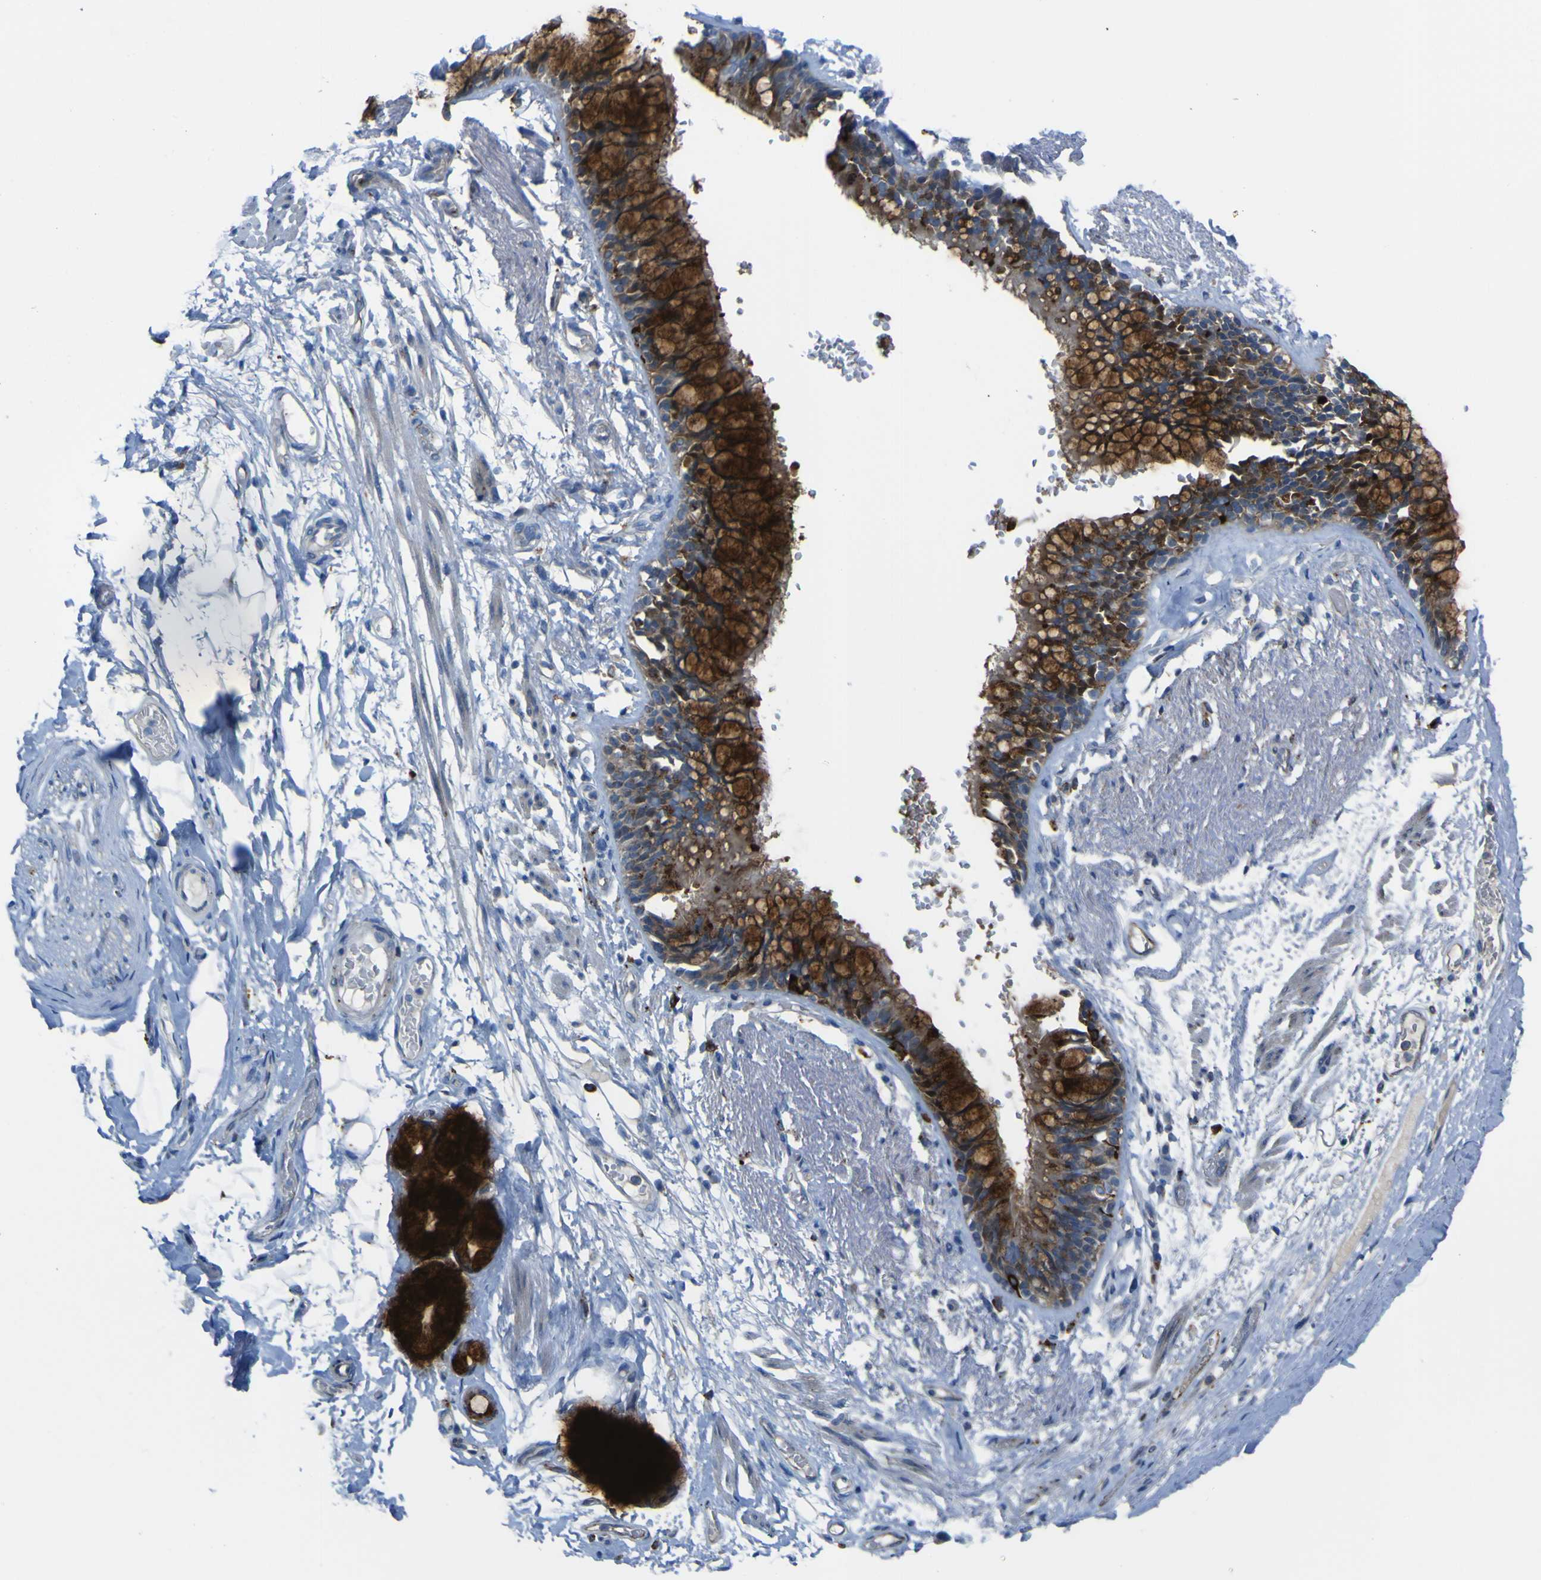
{"staining": {"intensity": "moderate", "quantity": "<25%", "location": "cytoplasmic/membranous"}, "tissue": "adipose tissue", "cell_type": "Adipocytes", "image_type": "normal", "snomed": [{"axis": "morphology", "description": "Normal tissue, NOS"}, {"axis": "topography", "description": "Cartilage tissue"}, {"axis": "topography", "description": "Bronchus"}], "caption": "A brown stain highlights moderate cytoplasmic/membranous expression of a protein in adipocytes of unremarkable adipose tissue. The staining was performed using DAB, with brown indicating positive protein expression. Nuclei are stained blue with hematoxylin.", "gene": "CST3", "patient": {"sex": "female", "age": 73}}